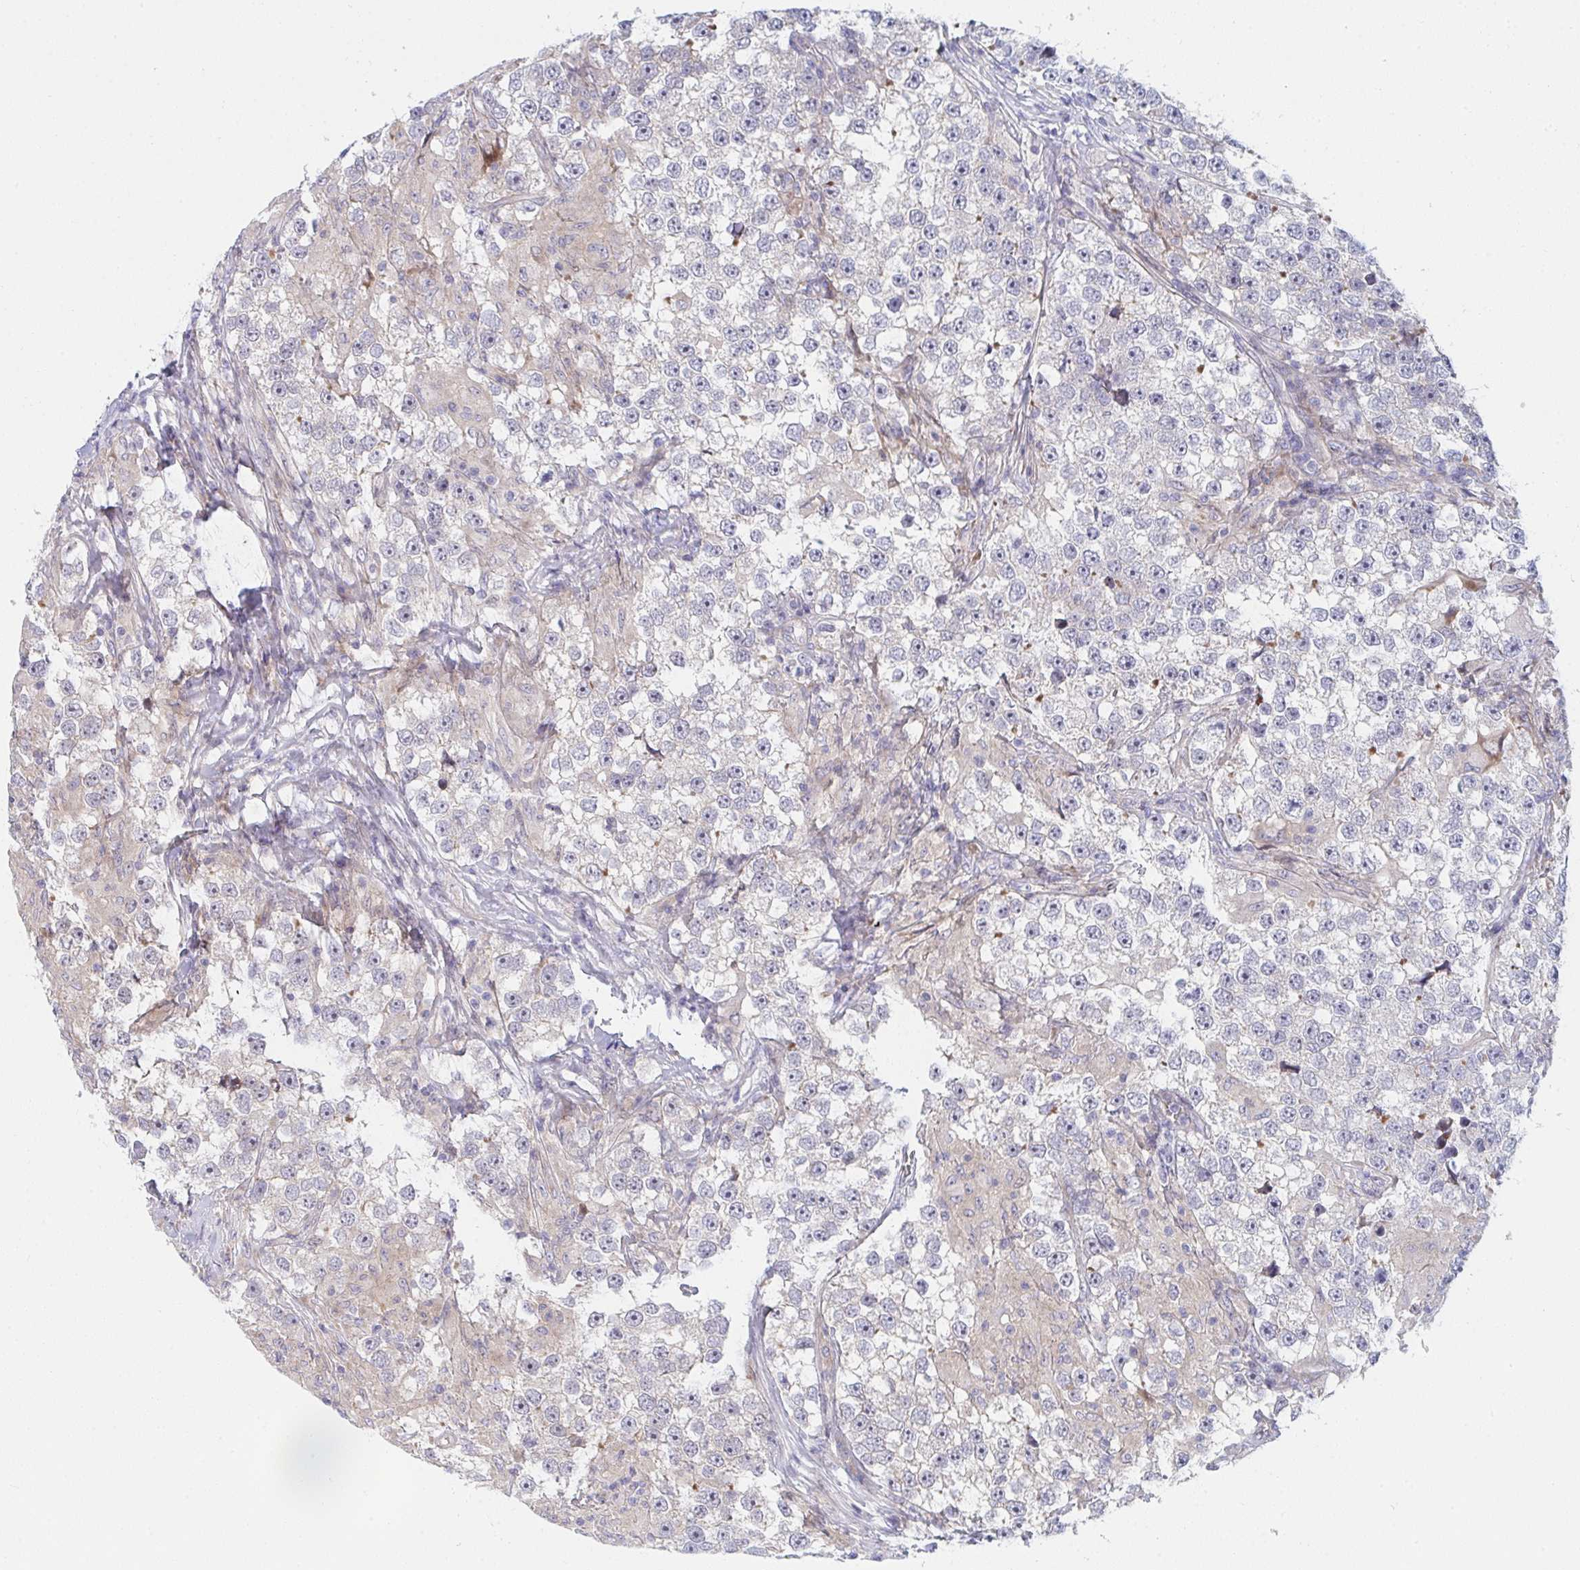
{"staining": {"intensity": "negative", "quantity": "none", "location": "none"}, "tissue": "testis cancer", "cell_type": "Tumor cells", "image_type": "cancer", "snomed": [{"axis": "morphology", "description": "Seminoma, NOS"}, {"axis": "topography", "description": "Testis"}], "caption": "The histopathology image exhibits no significant positivity in tumor cells of testis cancer (seminoma).", "gene": "TNFSF4", "patient": {"sex": "male", "age": 46}}